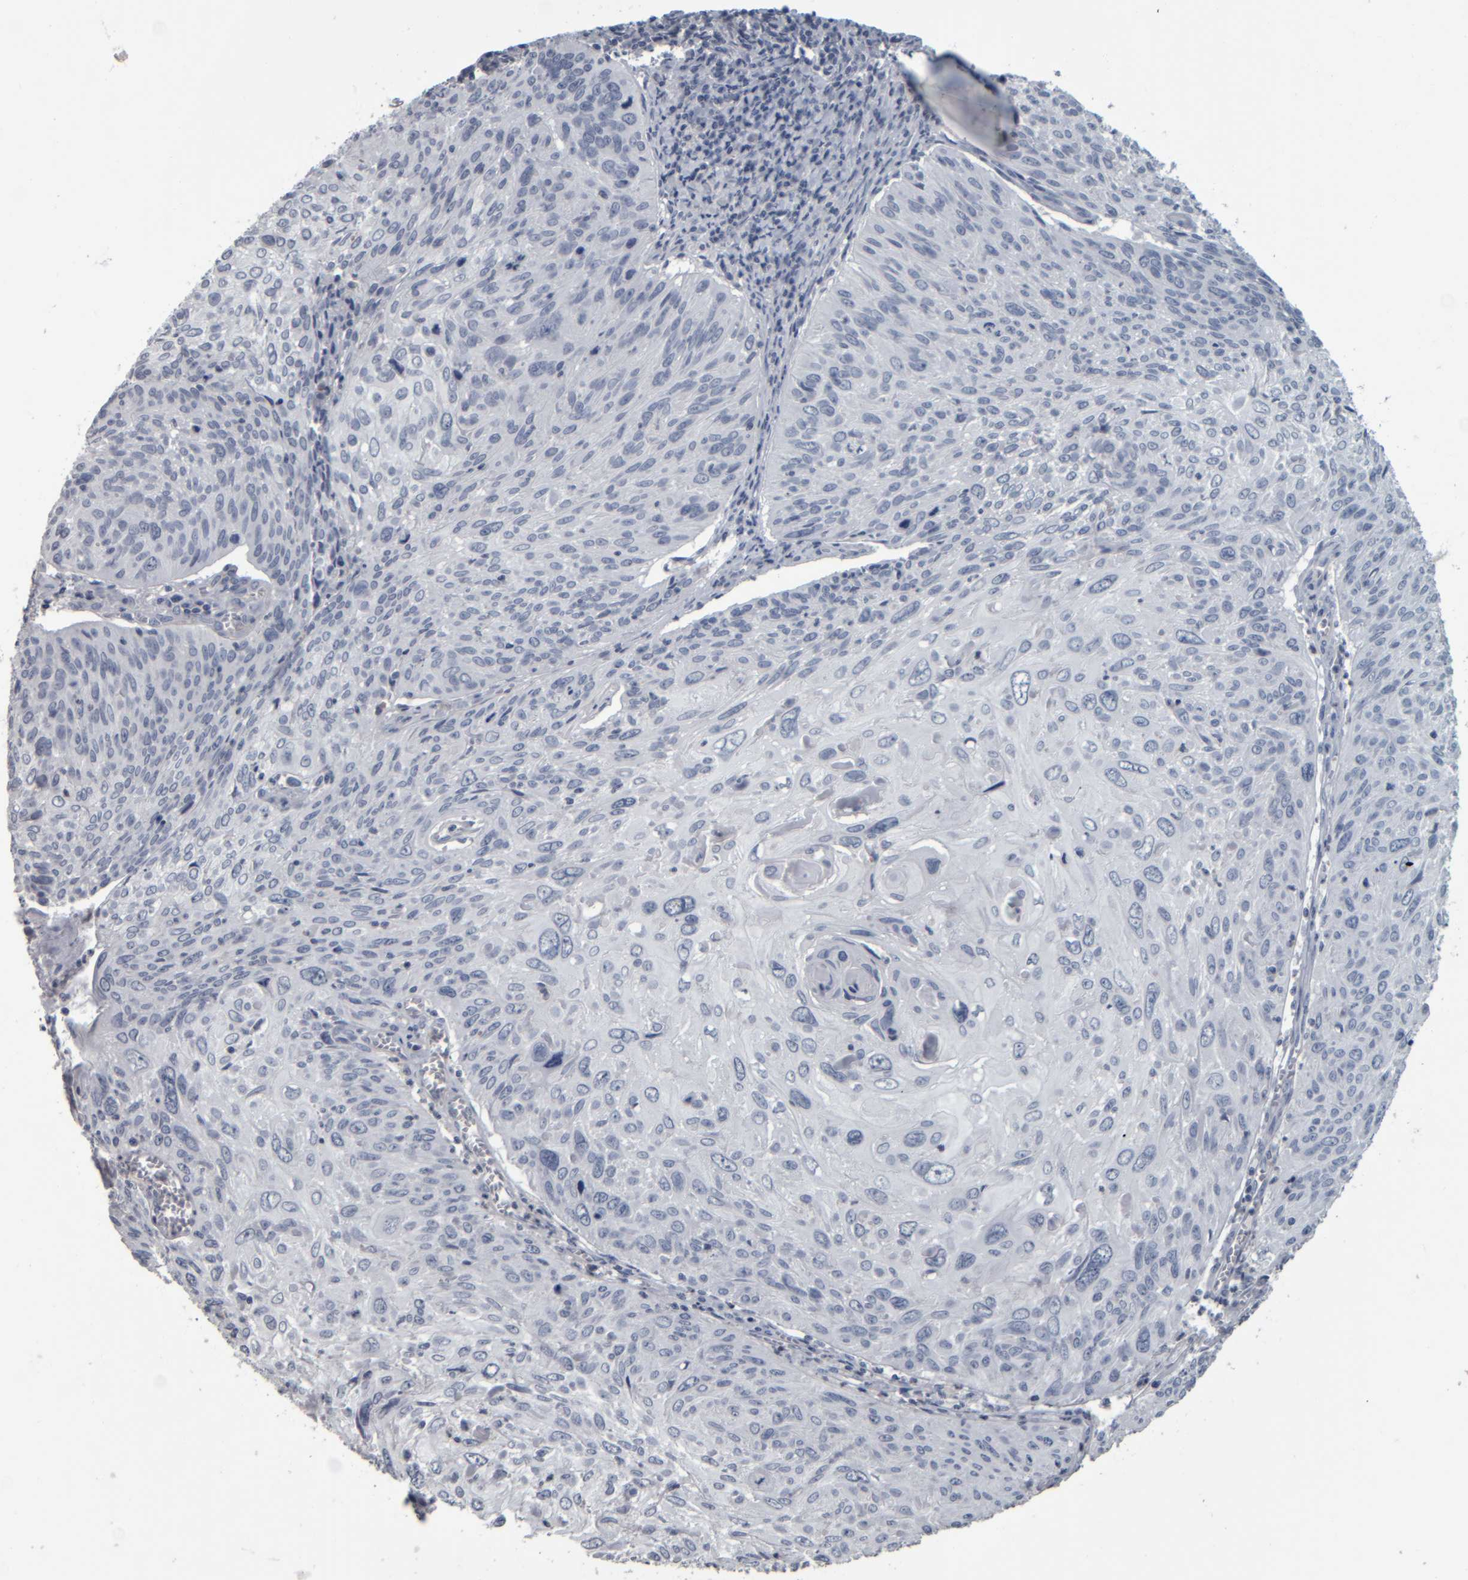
{"staining": {"intensity": "negative", "quantity": "none", "location": "none"}, "tissue": "cervical cancer", "cell_type": "Tumor cells", "image_type": "cancer", "snomed": [{"axis": "morphology", "description": "Squamous cell carcinoma, NOS"}, {"axis": "topography", "description": "Cervix"}], "caption": "Tumor cells show no significant protein staining in cervical cancer (squamous cell carcinoma).", "gene": "CAVIN4", "patient": {"sex": "female", "age": 51}}